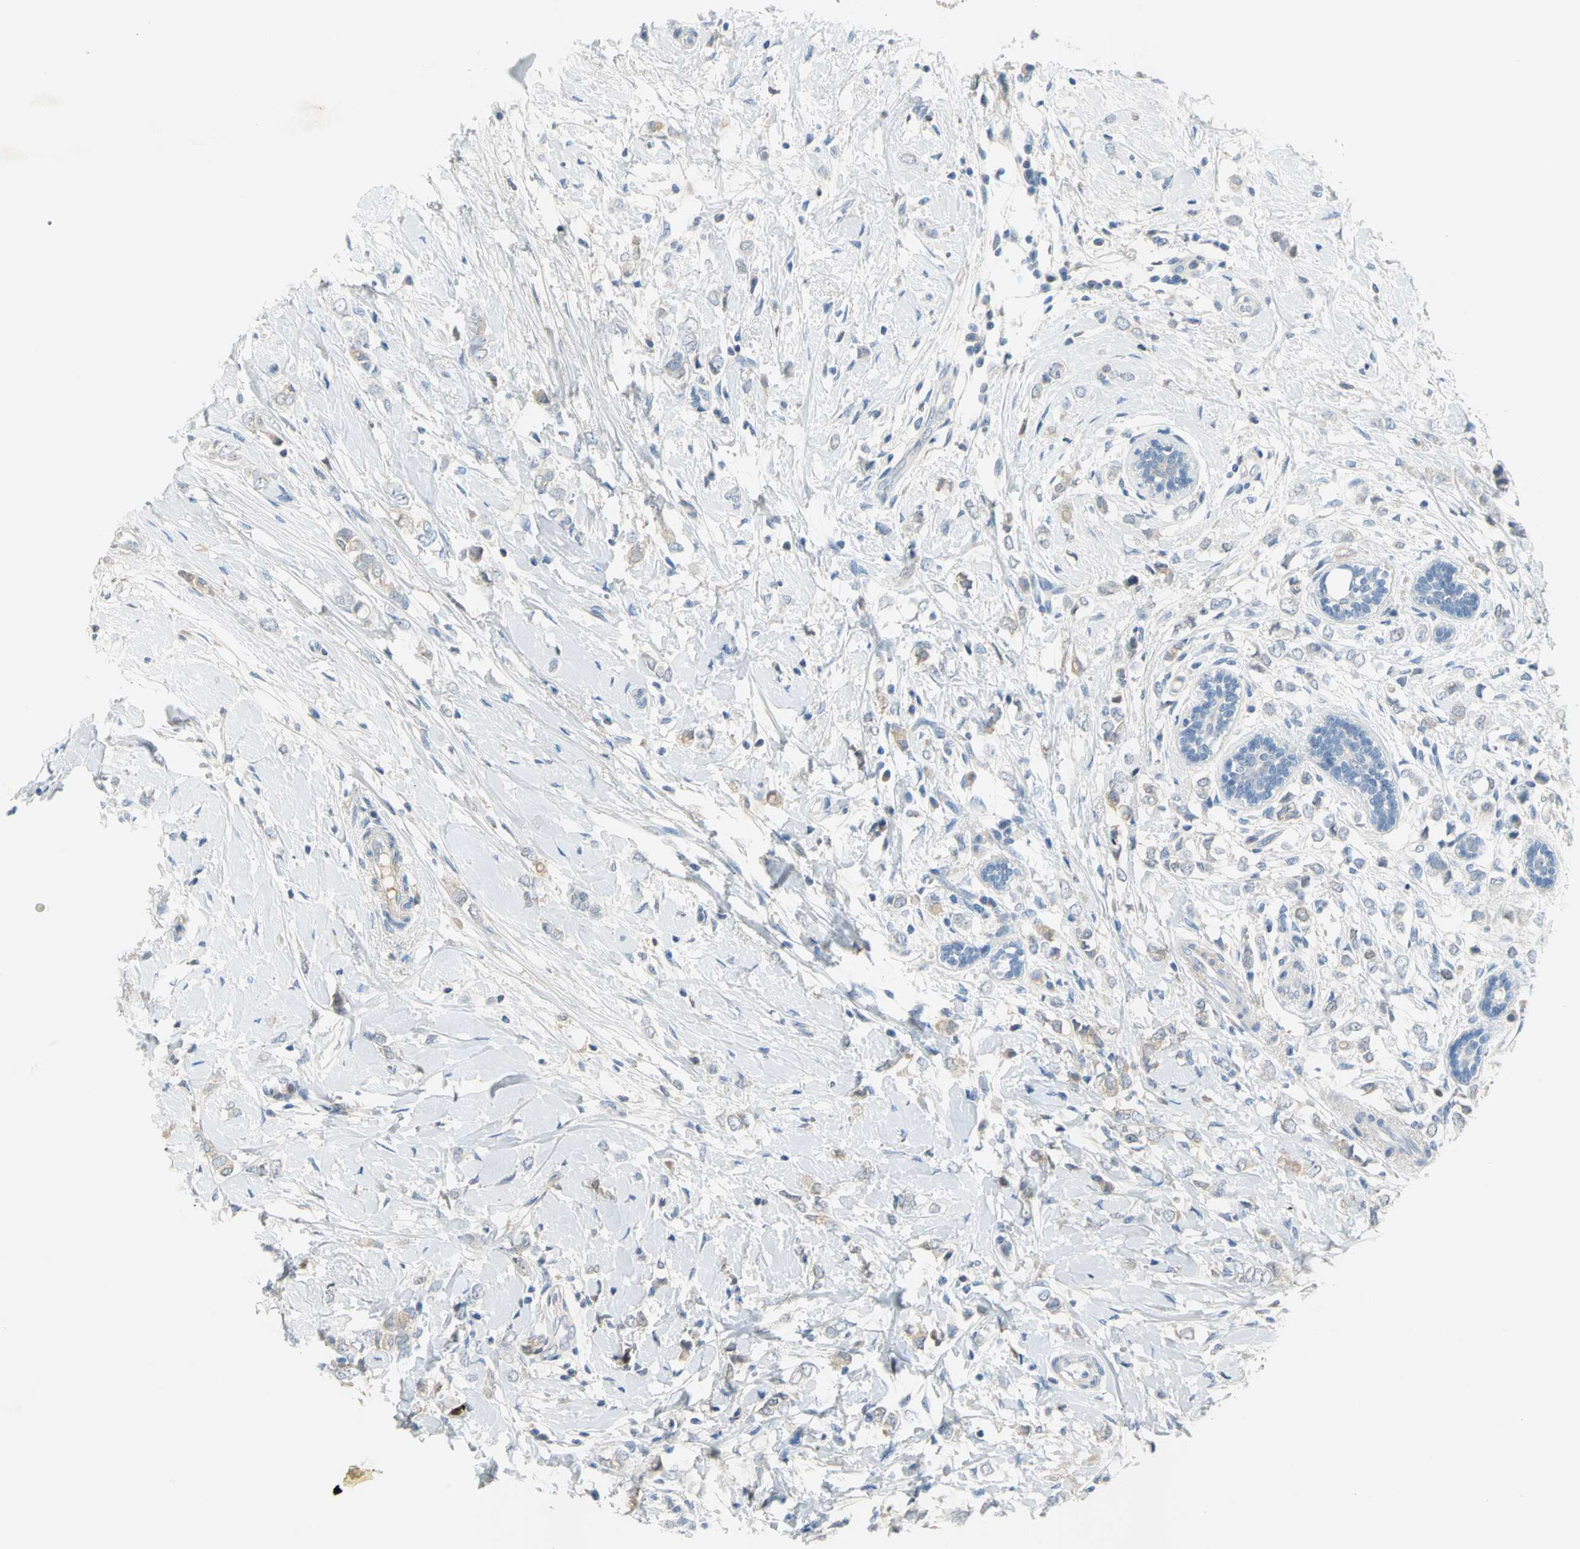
{"staining": {"intensity": "weak", "quantity": "25%-75%", "location": "cytoplasmic/membranous"}, "tissue": "breast cancer", "cell_type": "Tumor cells", "image_type": "cancer", "snomed": [{"axis": "morphology", "description": "Normal tissue, NOS"}, {"axis": "morphology", "description": "Lobular carcinoma"}, {"axis": "topography", "description": "Breast"}], "caption": "Immunohistochemical staining of human breast cancer shows low levels of weak cytoplasmic/membranous positivity in about 25%-75% of tumor cells.", "gene": "ZIC1", "patient": {"sex": "female", "age": 47}}